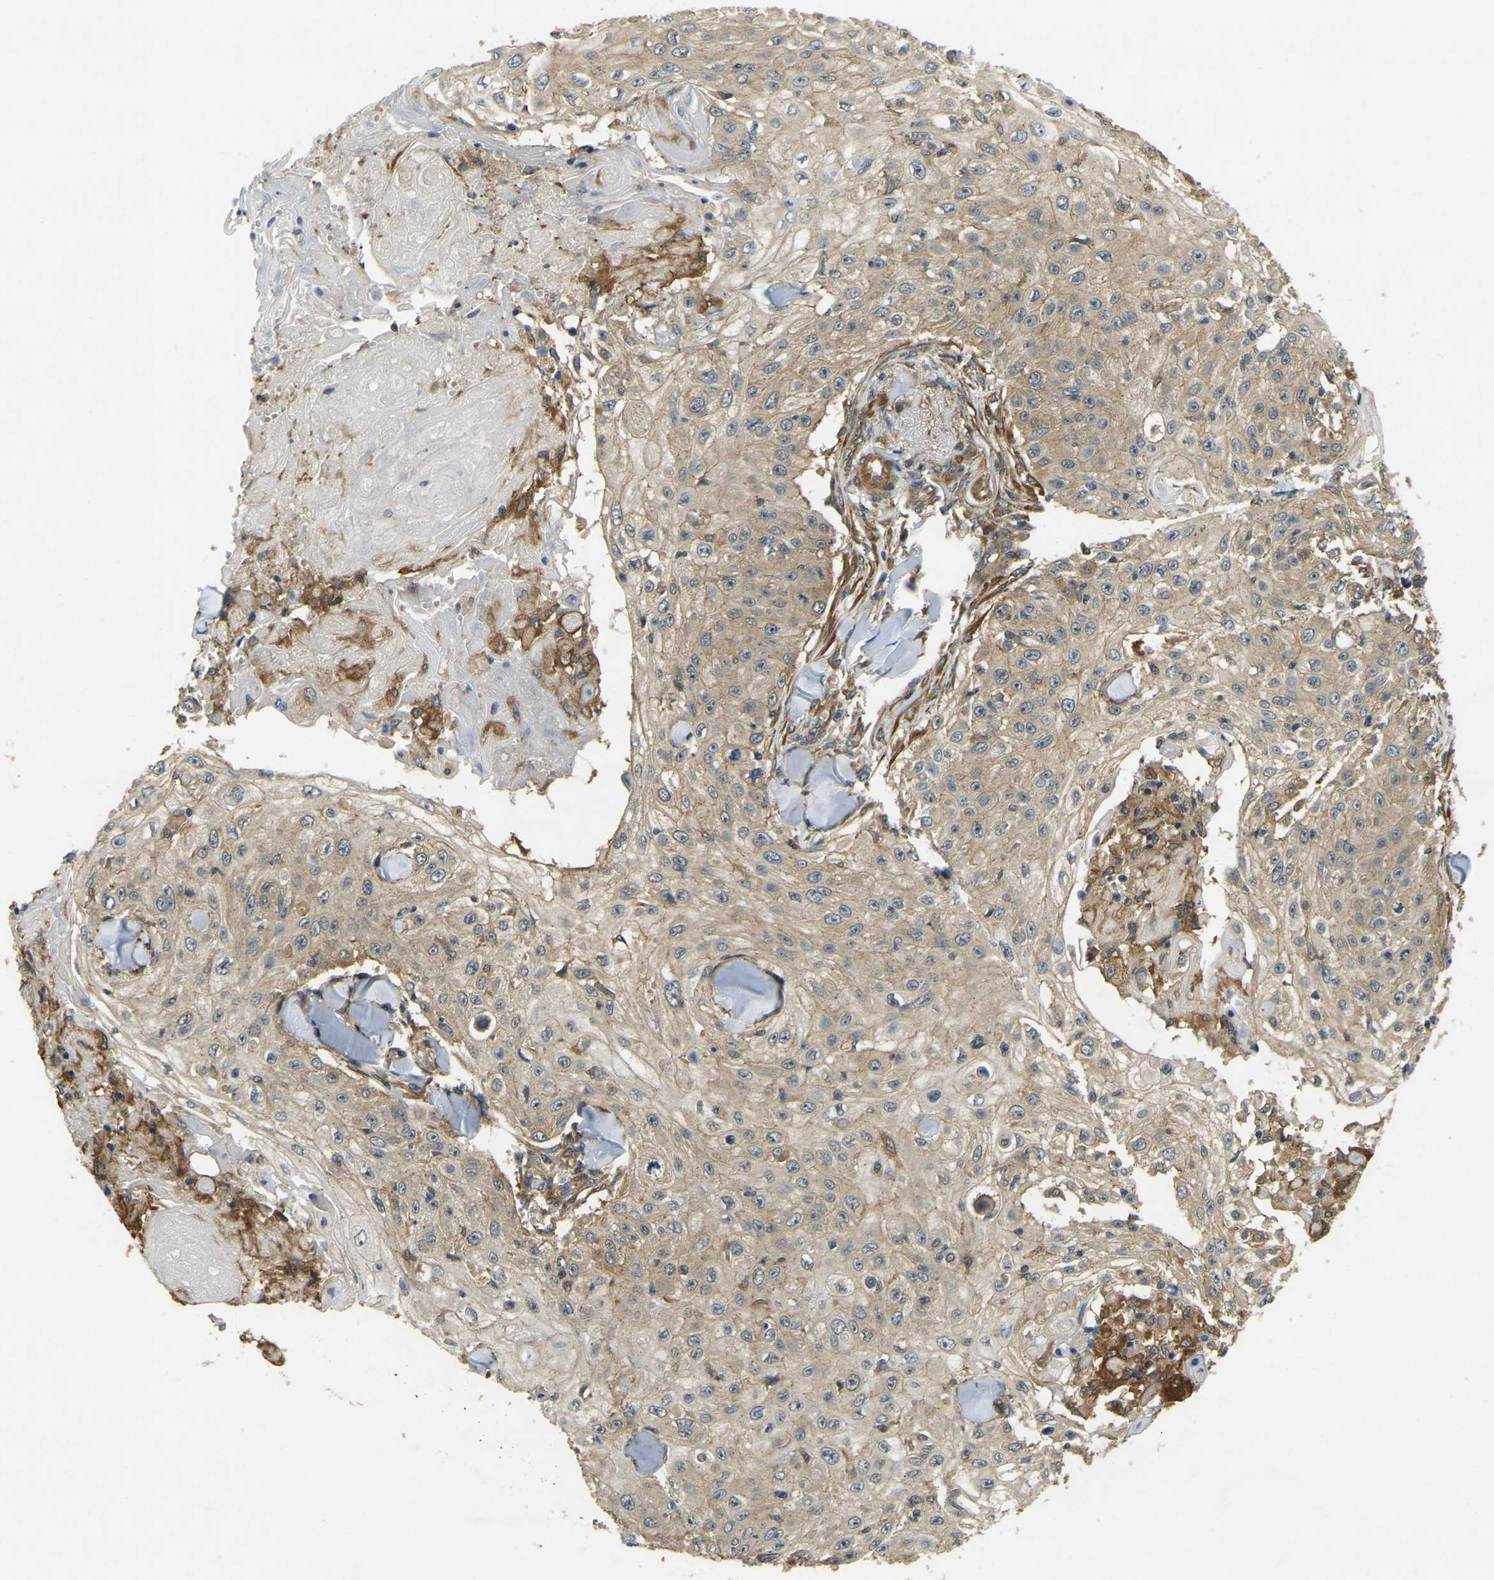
{"staining": {"intensity": "moderate", "quantity": ">75%", "location": "cytoplasmic/membranous"}, "tissue": "skin cancer", "cell_type": "Tumor cells", "image_type": "cancer", "snomed": [{"axis": "morphology", "description": "Squamous cell carcinoma, NOS"}, {"axis": "topography", "description": "Skin"}], "caption": "Immunohistochemistry of human skin squamous cell carcinoma shows medium levels of moderate cytoplasmic/membranous staining in approximately >75% of tumor cells.", "gene": "ERGIC1", "patient": {"sex": "male", "age": 86}}